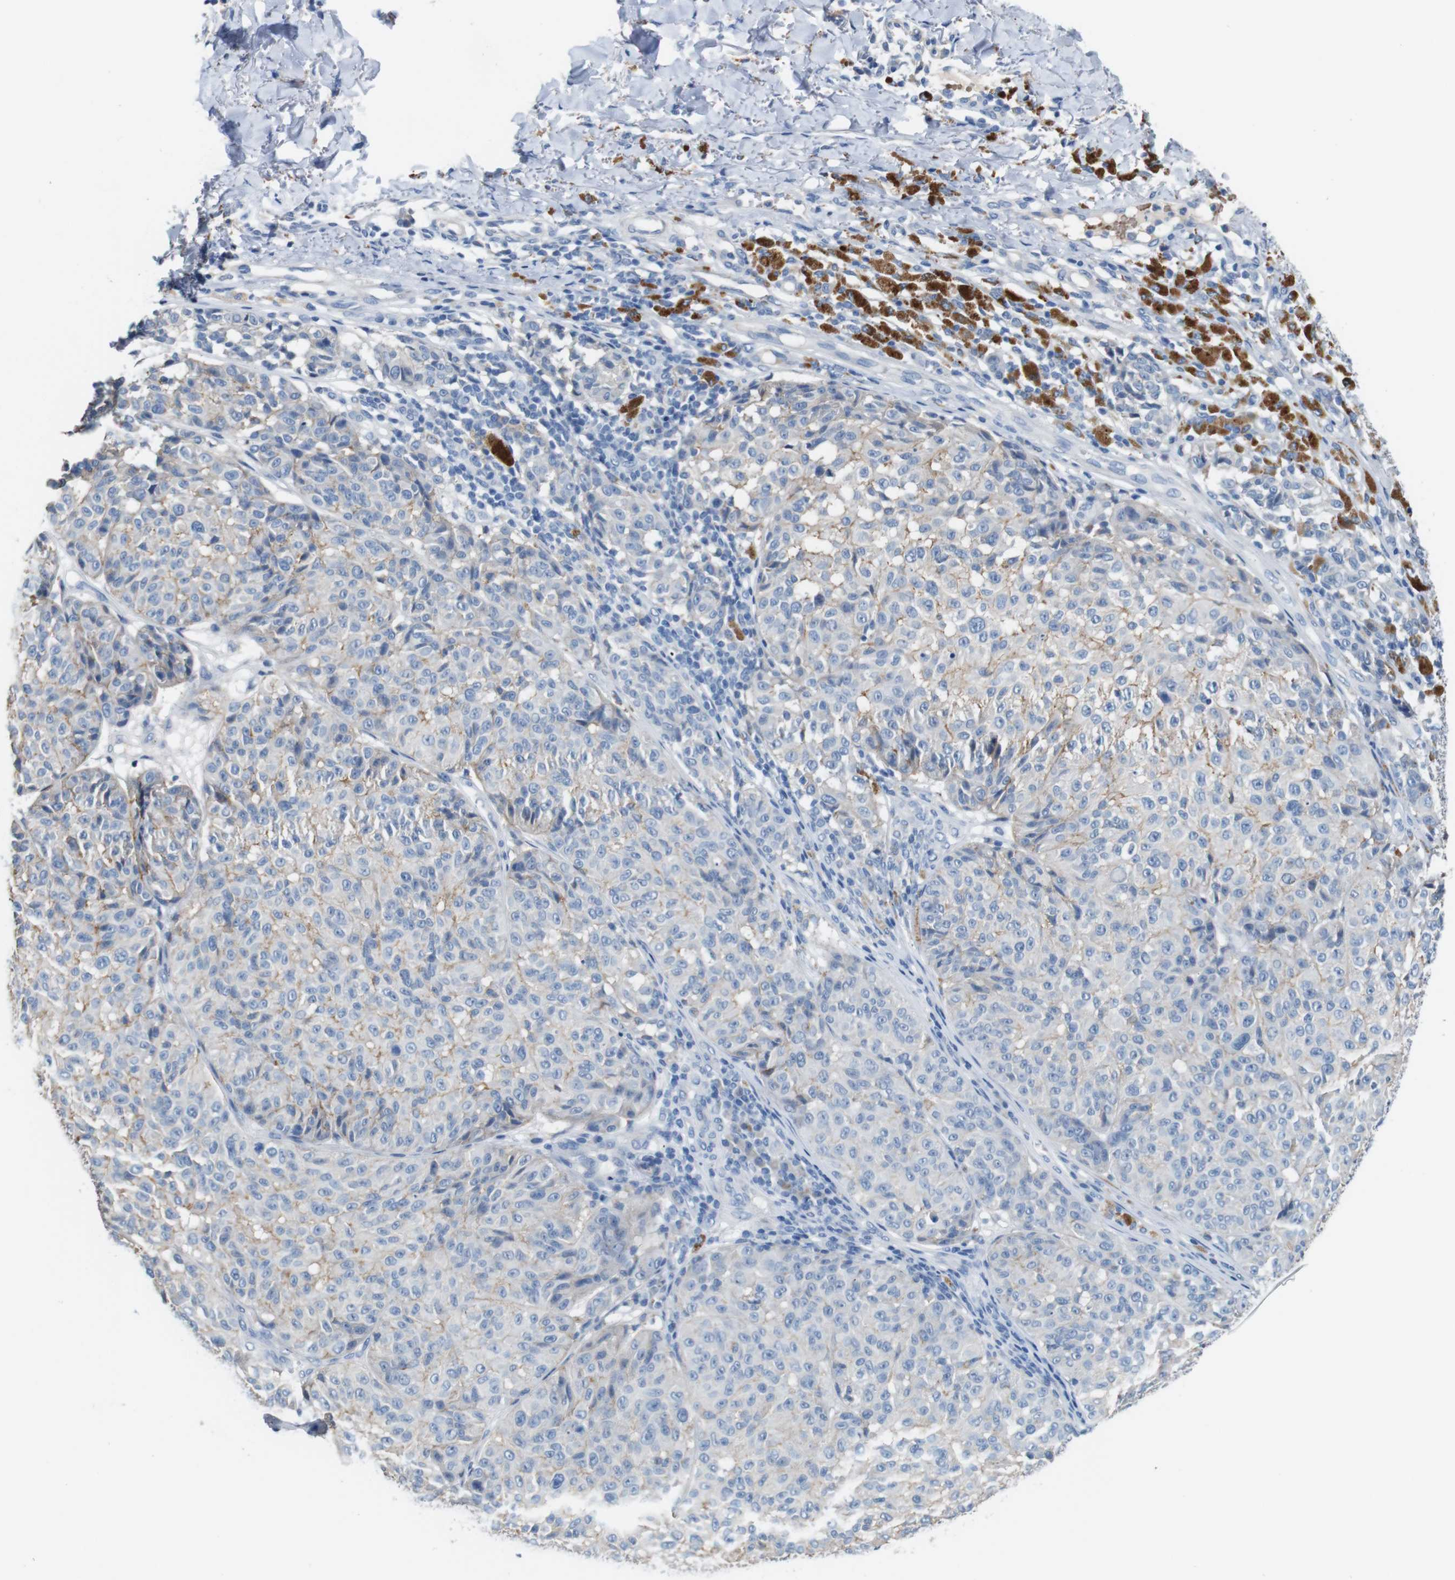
{"staining": {"intensity": "weak", "quantity": "25%-75%", "location": "cytoplasmic/membranous"}, "tissue": "melanoma", "cell_type": "Tumor cells", "image_type": "cancer", "snomed": [{"axis": "morphology", "description": "Malignant melanoma, NOS"}, {"axis": "topography", "description": "Skin"}], "caption": "Immunohistochemistry (IHC) of human malignant melanoma exhibits low levels of weak cytoplasmic/membranous positivity in approximately 25%-75% of tumor cells.", "gene": "IGSF8", "patient": {"sex": "female", "age": 46}}